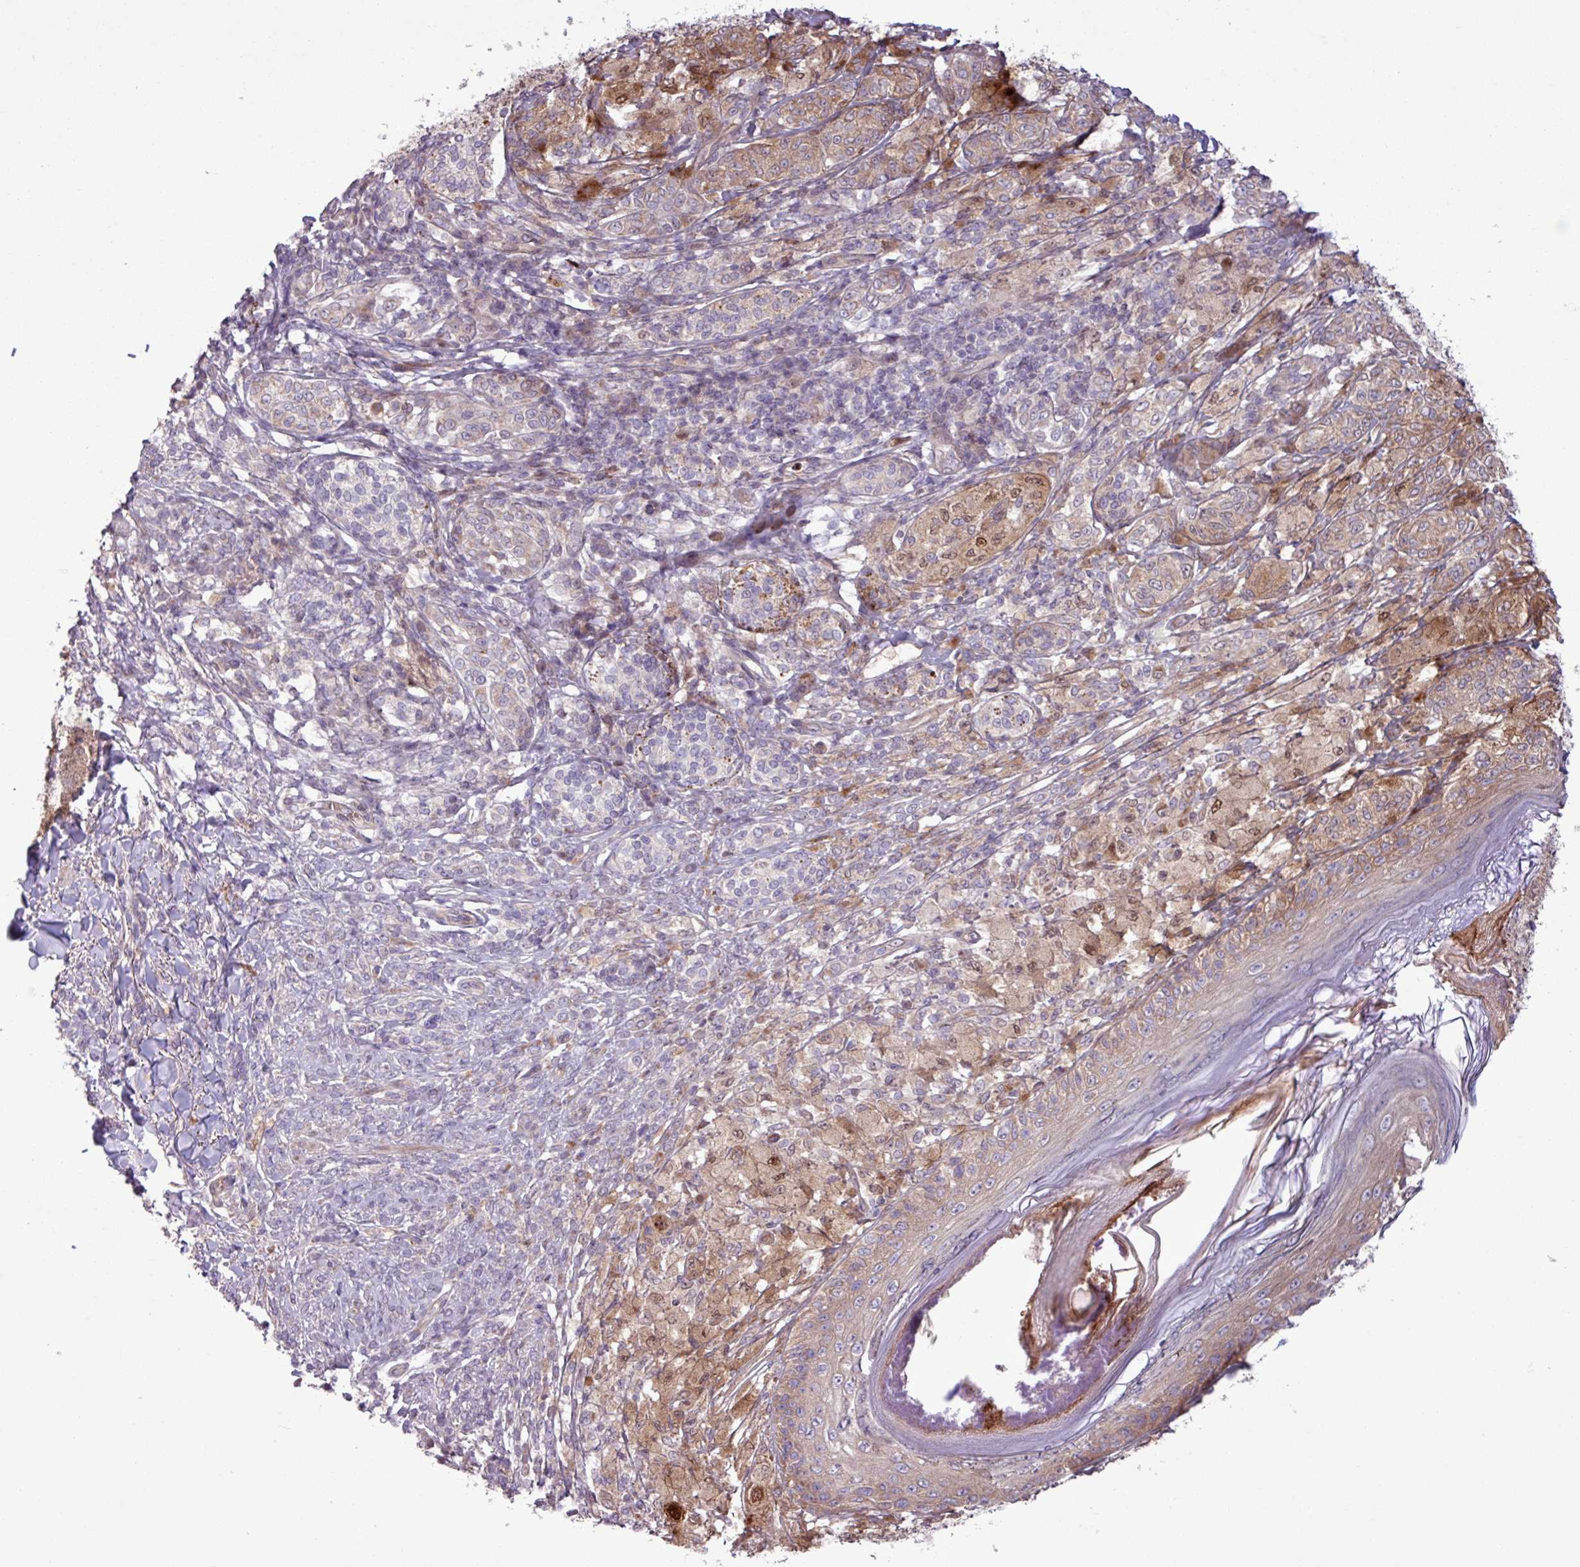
{"staining": {"intensity": "negative", "quantity": "none", "location": "none"}, "tissue": "melanoma", "cell_type": "Tumor cells", "image_type": "cancer", "snomed": [{"axis": "morphology", "description": "Malignant melanoma, NOS"}, {"axis": "topography", "description": "Skin"}], "caption": "A high-resolution image shows immunohistochemistry (IHC) staining of melanoma, which displays no significant expression in tumor cells. Brightfield microscopy of immunohistochemistry (IHC) stained with DAB (3,3'-diaminobenzidine) (brown) and hematoxylin (blue), captured at high magnification.", "gene": "PDPR", "patient": {"sex": "male", "age": 42}}